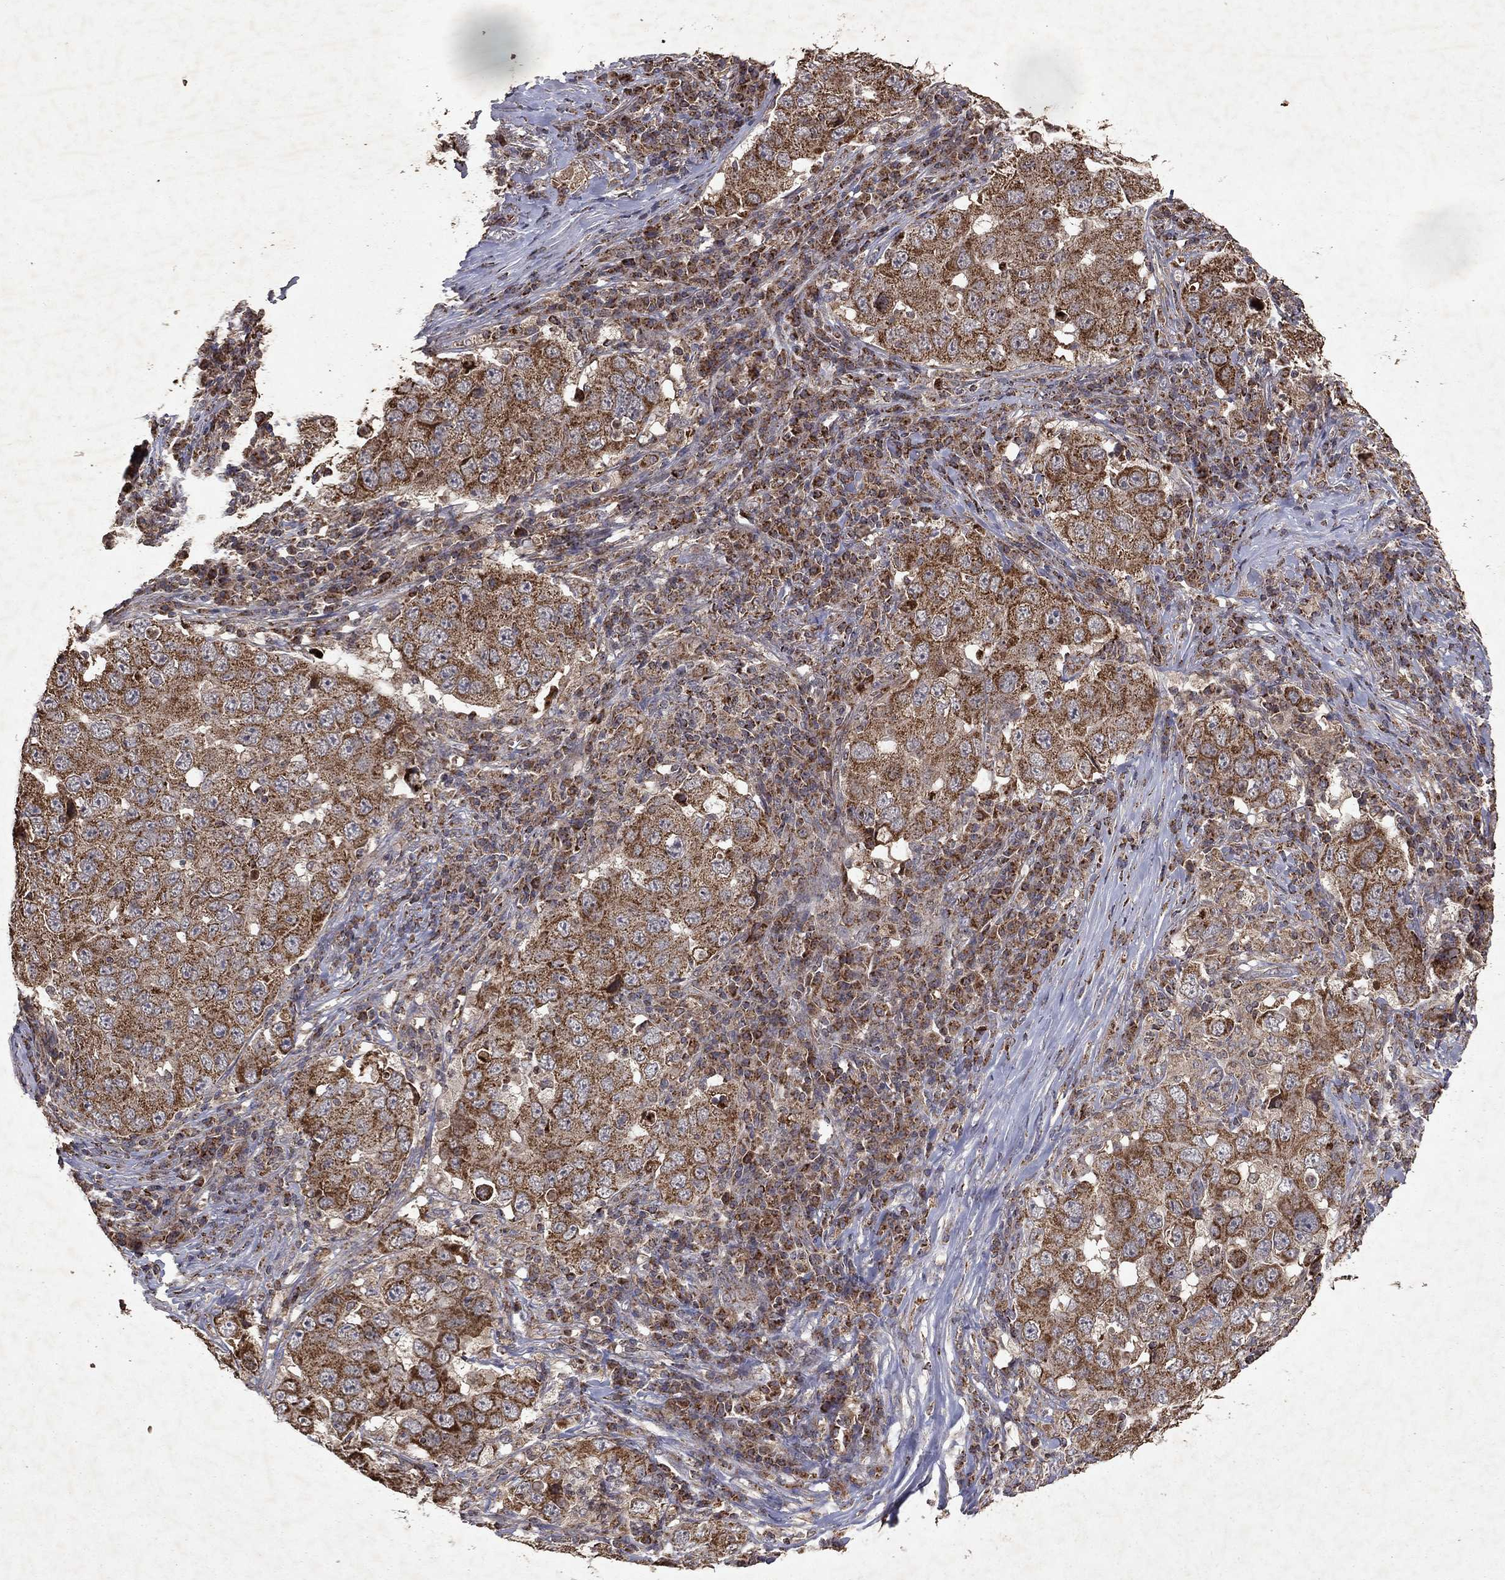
{"staining": {"intensity": "strong", "quantity": ">75%", "location": "cytoplasmic/membranous"}, "tissue": "lung cancer", "cell_type": "Tumor cells", "image_type": "cancer", "snomed": [{"axis": "morphology", "description": "Adenocarcinoma, NOS"}, {"axis": "topography", "description": "Lung"}], "caption": "This image exhibits lung cancer stained with immunohistochemistry (IHC) to label a protein in brown. The cytoplasmic/membranous of tumor cells show strong positivity for the protein. Nuclei are counter-stained blue.", "gene": "PYROXD2", "patient": {"sex": "male", "age": 73}}